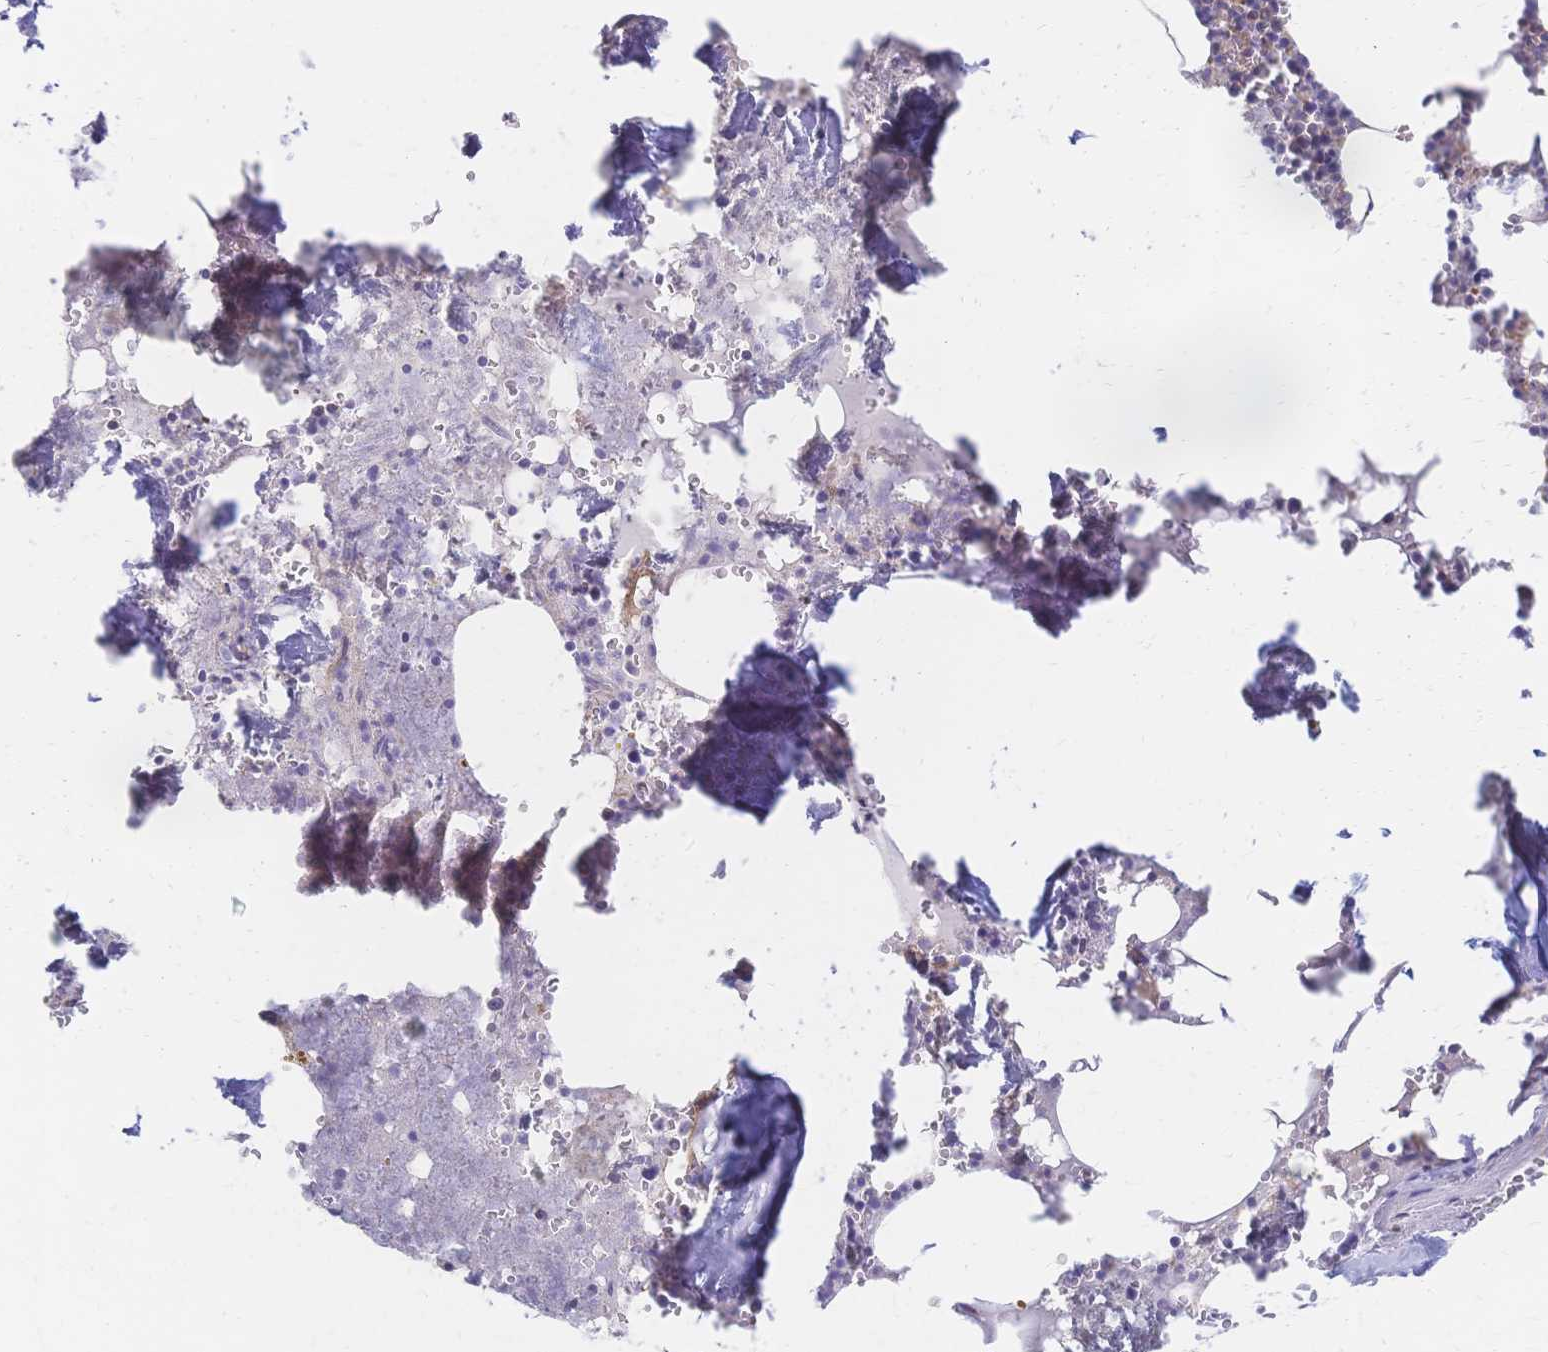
{"staining": {"intensity": "negative", "quantity": "none", "location": "none"}, "tissue": "bone marrow", "cell_type": "Hematopoietic cells", "image_type": "normal", "snomed": [{"axis": "morphology", "description": "Normal tissue, NOS"}, {"axis": "topography", "description": "Bone marrow"}], "caption": "The immunohistochemistry (IHC) photomicrograph has no significant staining in hematopoietic cells of bone marrow.", "gene": "CYB5A", "patient": {"sex": "male", "age": 54}}